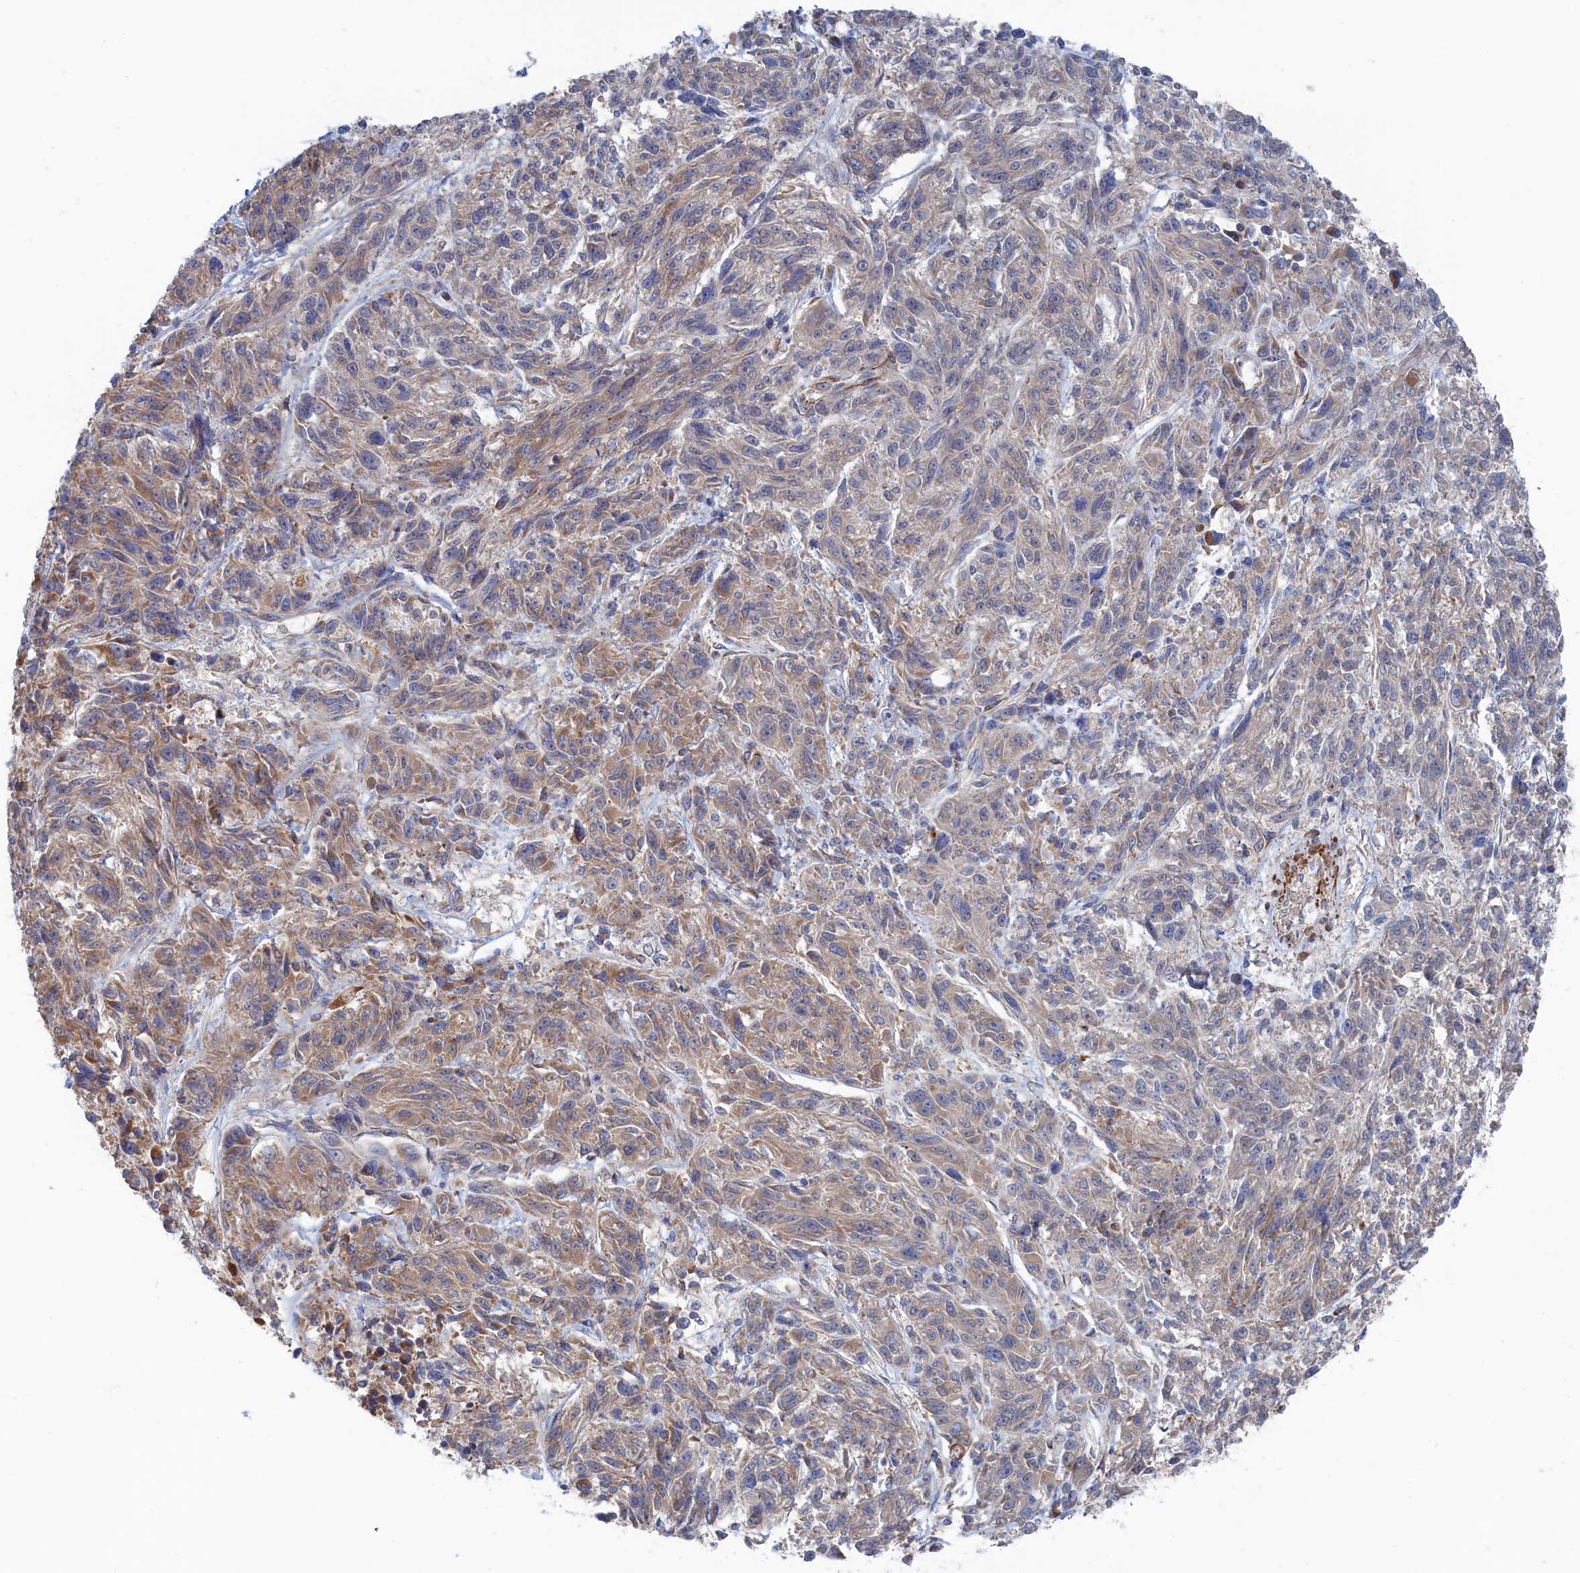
{"staining": {"intensity": "weak", "quantity": "25%-75%", "location": "cytoplasmic/membranous"}, "tissue": "melanoma", "cell_type": "Tumor cells", "image_type": "cancer", "snomed": [{"axis": "morphology", "description": "Malignant melanoma, NOS"}, {"axis": "topography", "description": "Skin"}], "caption": "Approximately 25%-75% of tumor cells in human malignant melanoma display weak cytoplasmic/membranous protein expression as visualized by brown immunohistochemical staining.", "gene": "FILIP1L", "patient": {"sex": "male", "age": 53}}